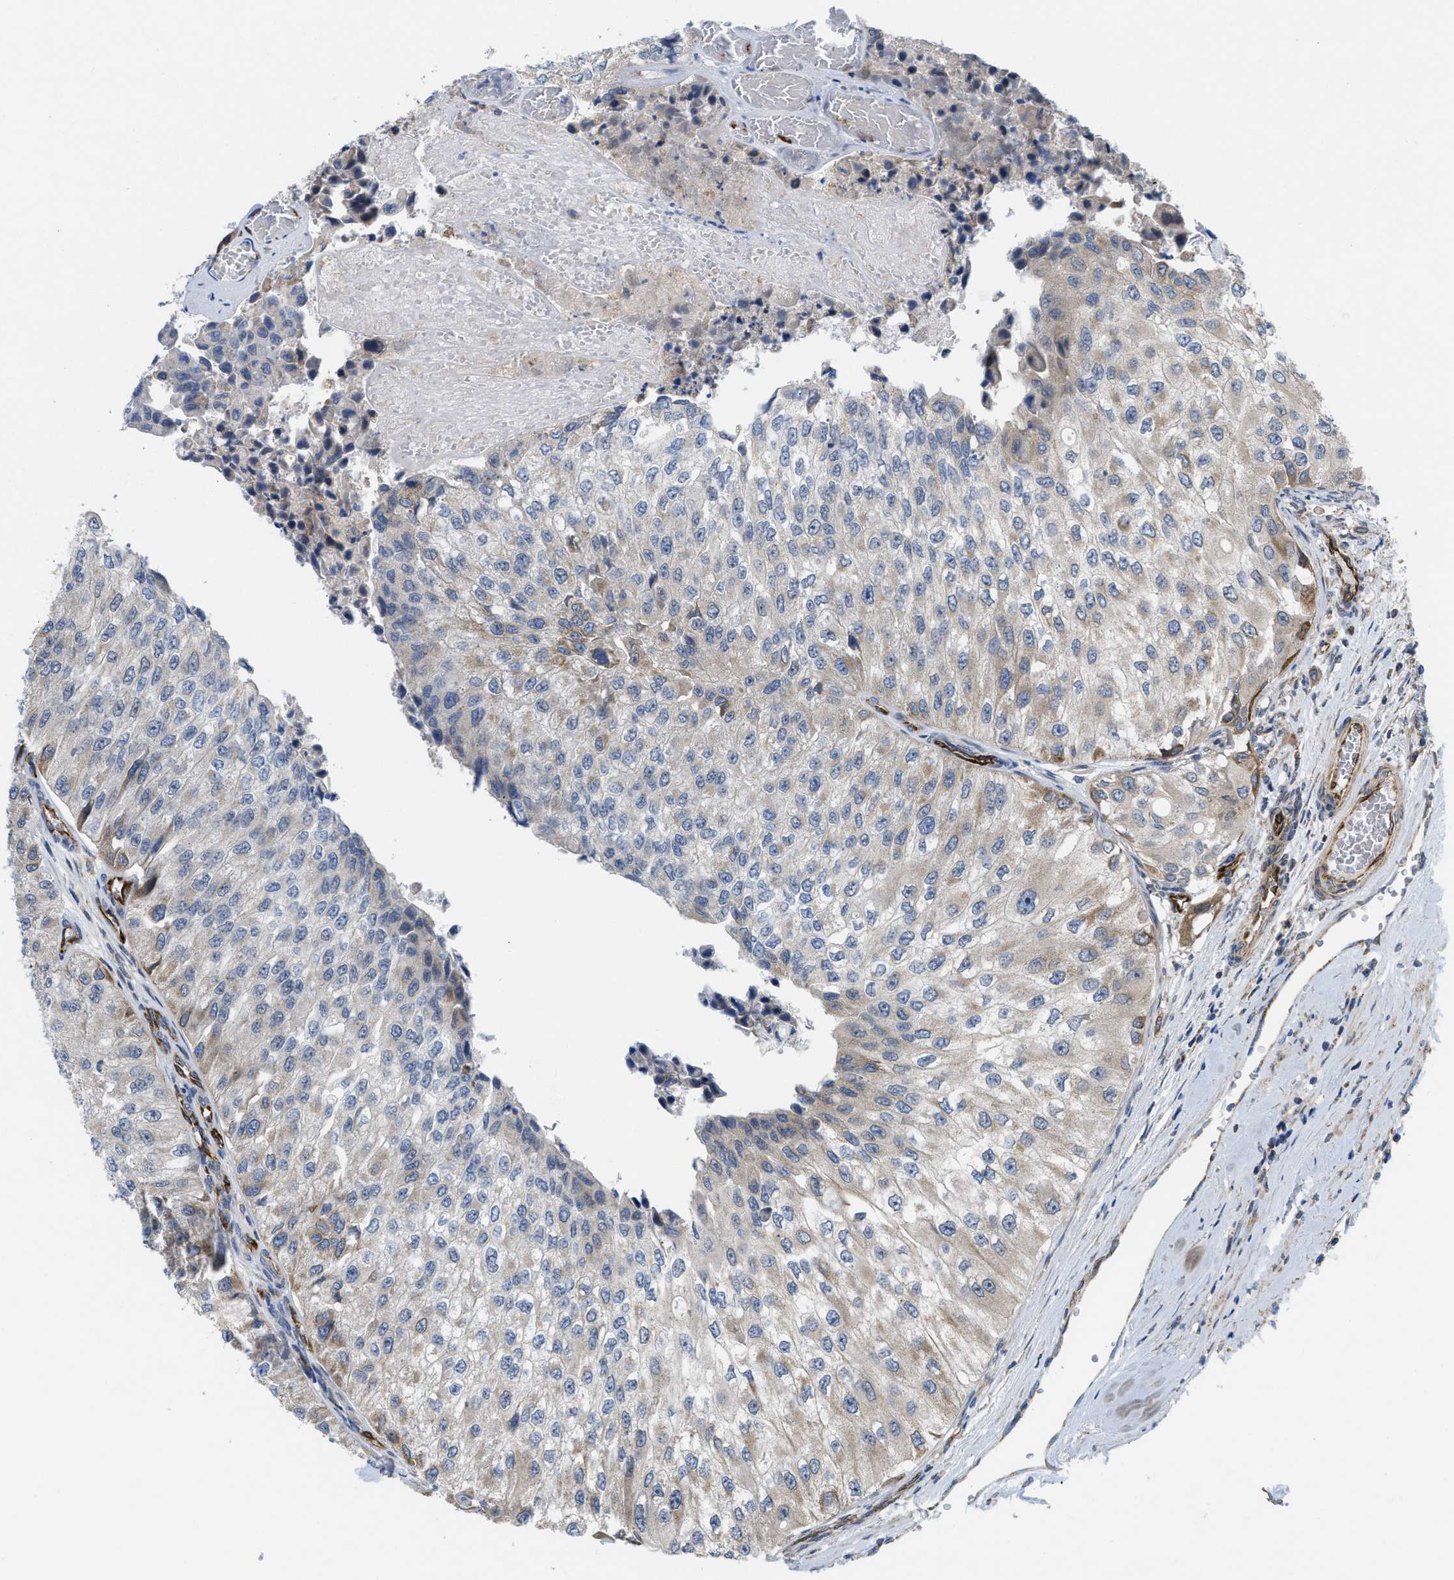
{"staining": {"intensity": "weak", "quantity": "<25%", "location": "cytoplasmic/membranous"}, "tissue": "urothelial cancer", "cell_type": "Tumor cells", "image_type": "cancer", "snomed": [{"axis": "morphology", "description": "Urothelial carcinoma, High grade"}, {"axis": "topography", "description": "Kidney"}, {"axis": "topography", "description": "Urinary bladder"}], "caption": "IHC histopathology image of neoplastic tissue: human high-grade urothelial carcinoma stained with DAB (3,3'-diaminobenzidine) demonstrates no significant protein staining in tumor cells.", "gene": "EOGT", "patient": {"sex": "male", "age": 77}}